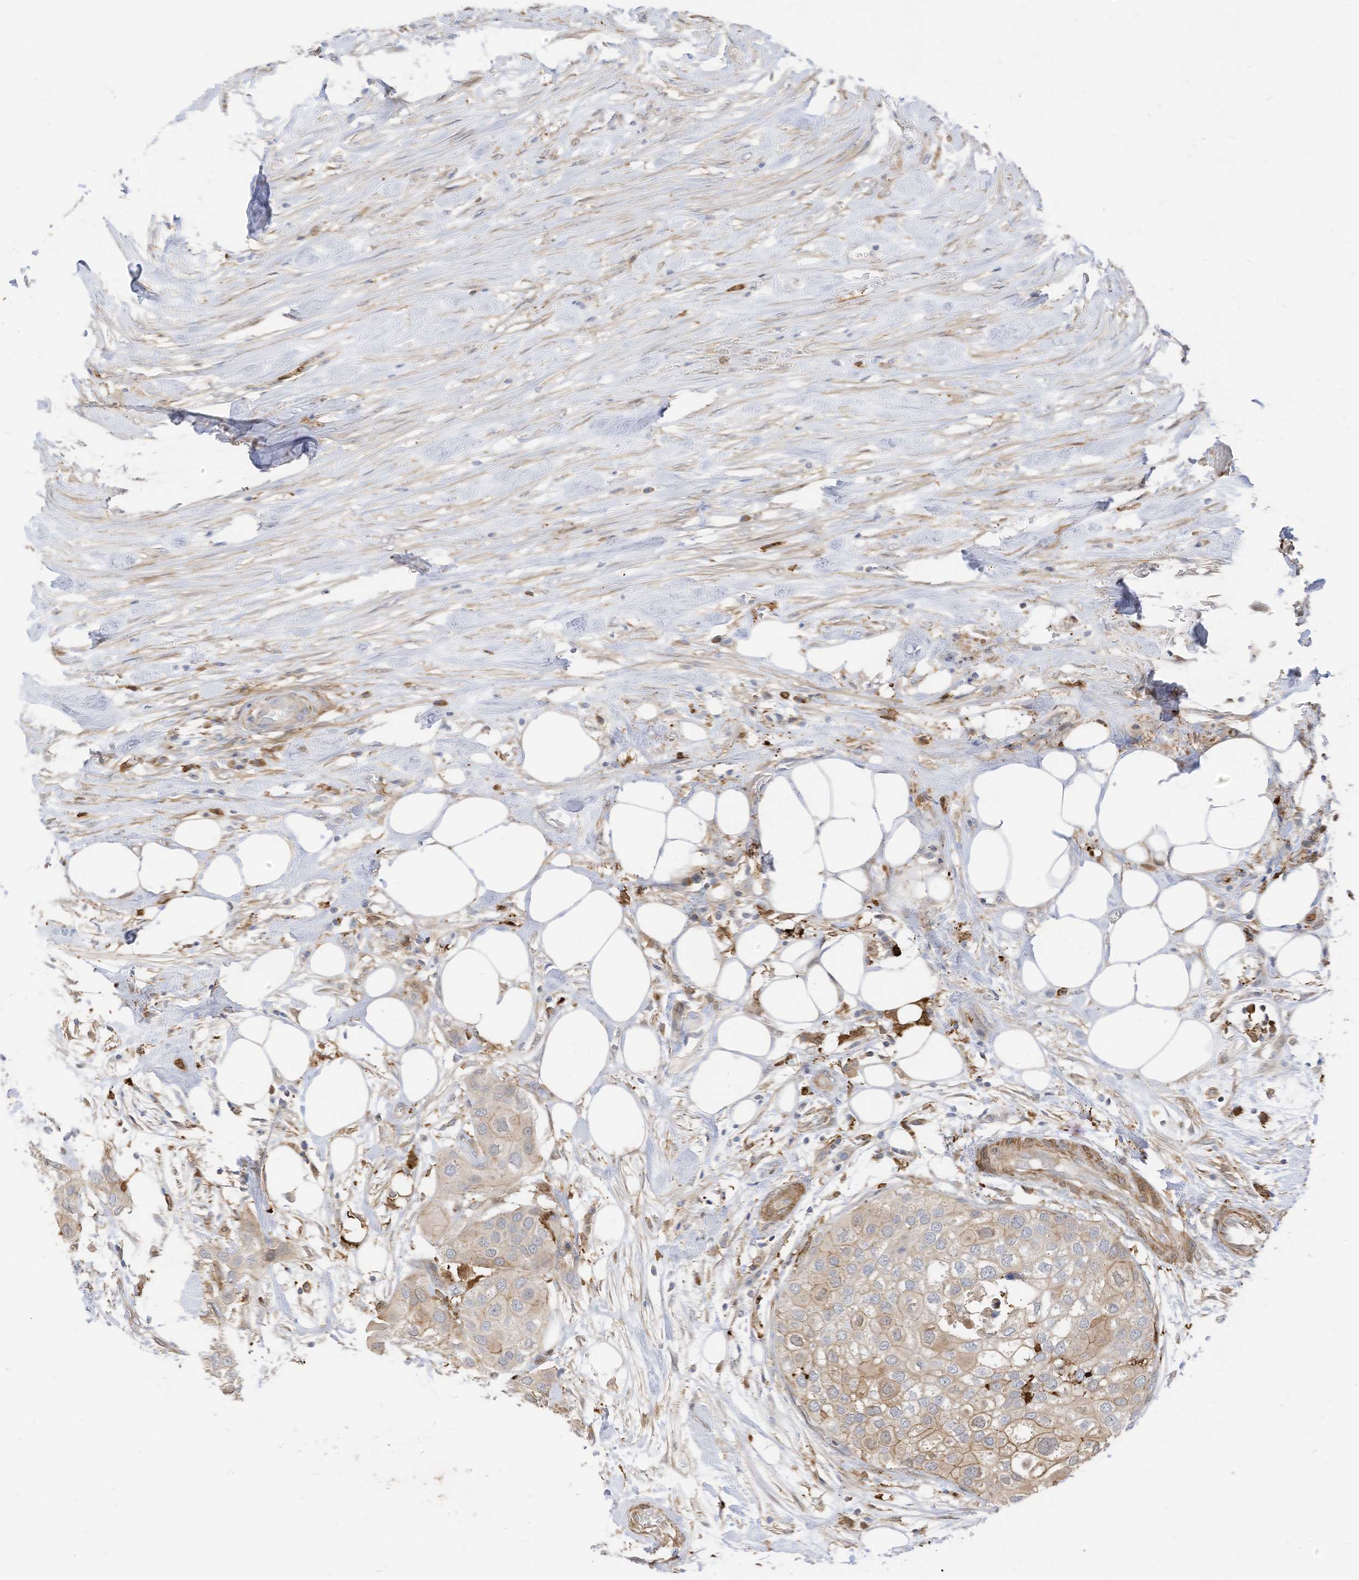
{"staining": {"intensity": "weak", "quantity": "25%-75%", "location": "cytoplasmic/membranous"}, "tissue": "urothelial cancer", "cell_type": "Tumor cells", "image_type": "cancer", "snomed": [{"axis": "morphology", "description": "Urothelial carcinoma, High grade"}, {"axis": "topography", "description": "Urinary bladder"}], "caption": "An immunohistochemistry micrograph of neoplastic tissue is shown. Protein staining in brown highlights weak cytoplasmic/membranous positivity in high-grade urothelial carcinoma within tumor cells. The staining was performed using DAB (3,3'-diaminobenzidine), with brown indicating positive protein expression. Nuclei are stained blue with hematoxylin.", "gene": "ATP13A1", "patient": {"sex": "male", "age": 64}}